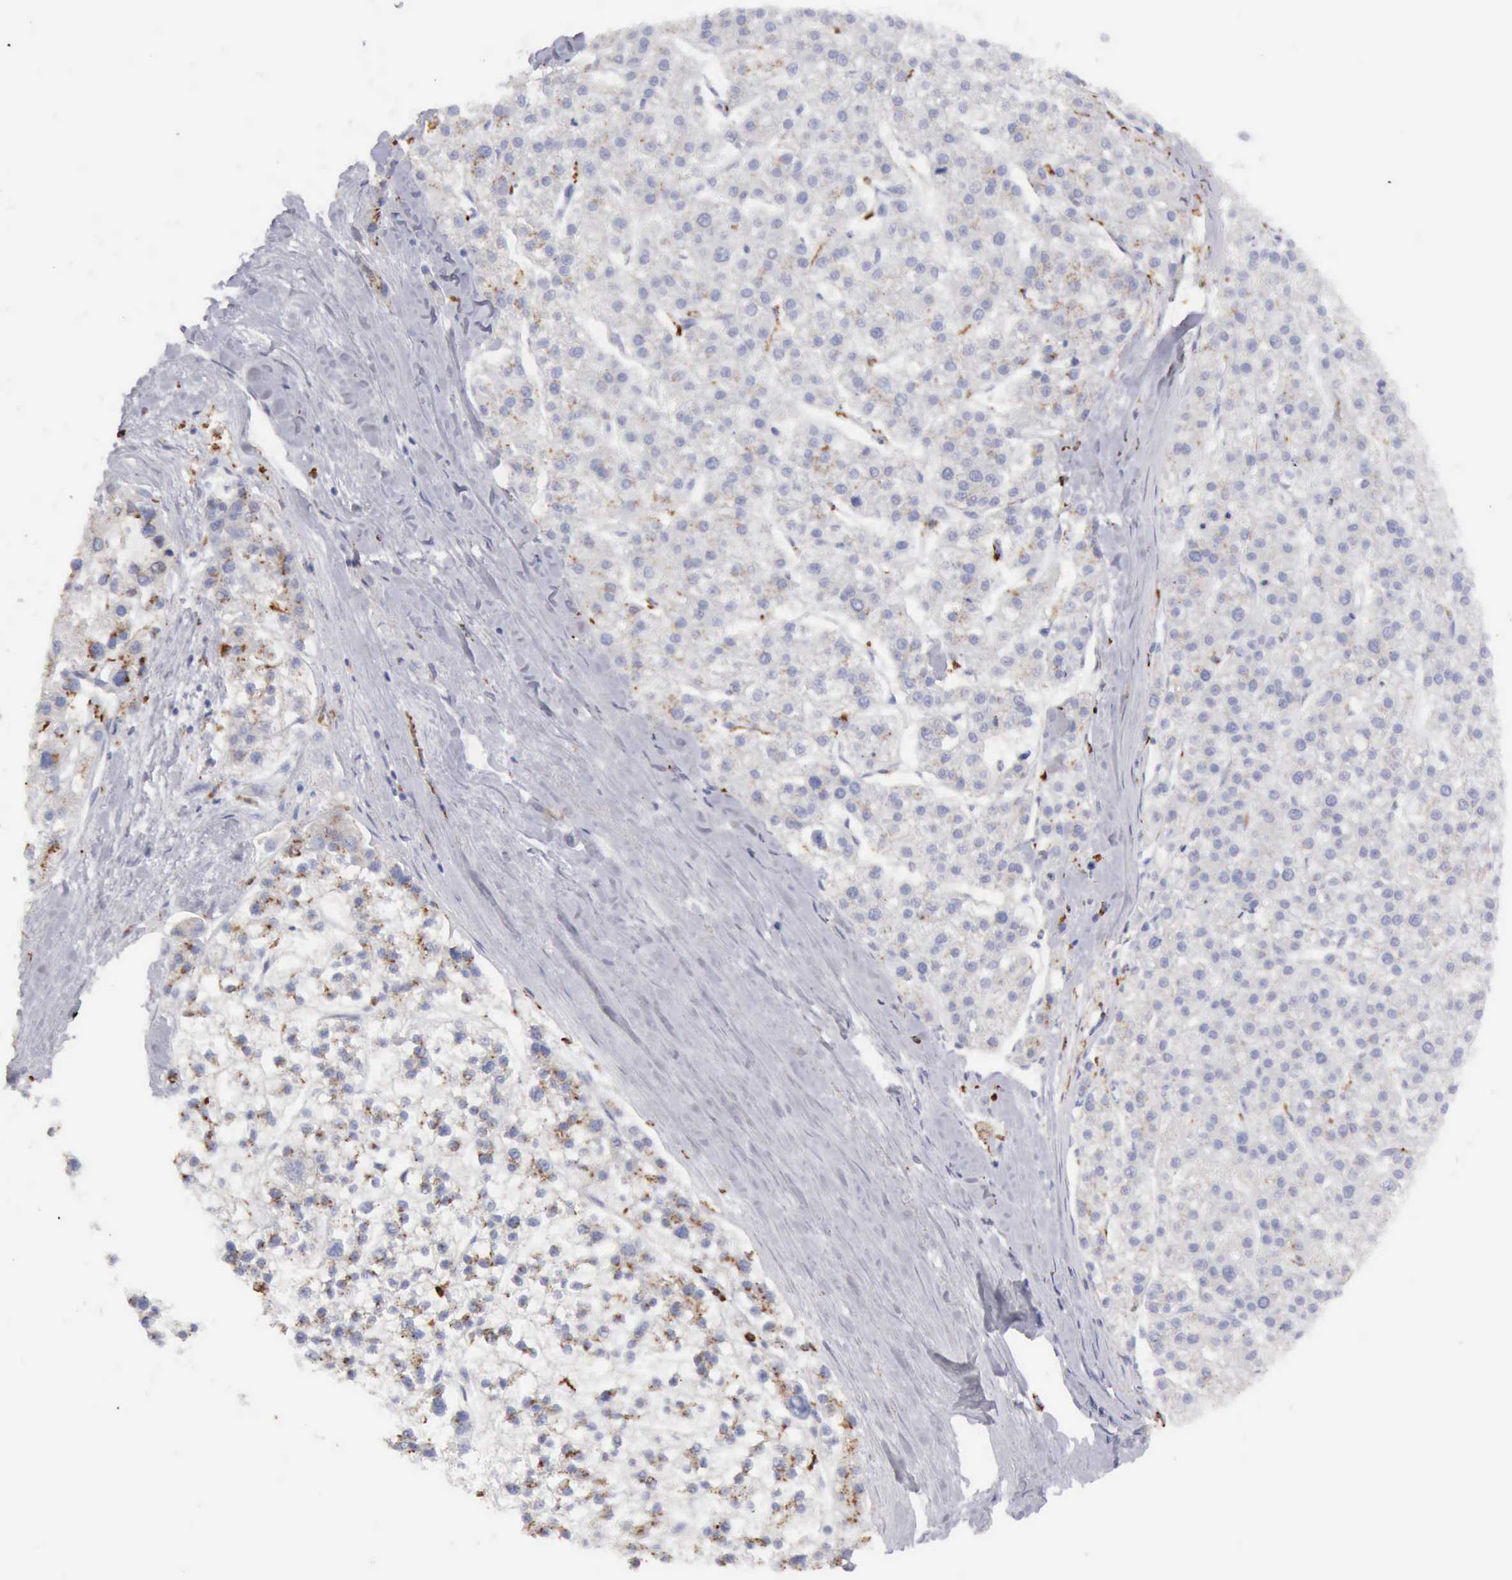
{"staining": {"intensity": "negative", "quantity": "none", "location": "none"}, "tissue": "liver cancer", "cell_type": "Tumor cells", "image_type": "cancer", "snomed": [{"axis": "morphology", "description": "Carcinoma, Hepatocellular, NOS"}, {"axis": "topography", "description": "Liver"}], "caption": "DAB (3,3'-diaminobenzidine) immunohistochemical staining of liver cancer shows no significant positivity in tumor cells.", "gene": "CTSS", "patient": {"sex": "female", "age": 85}}